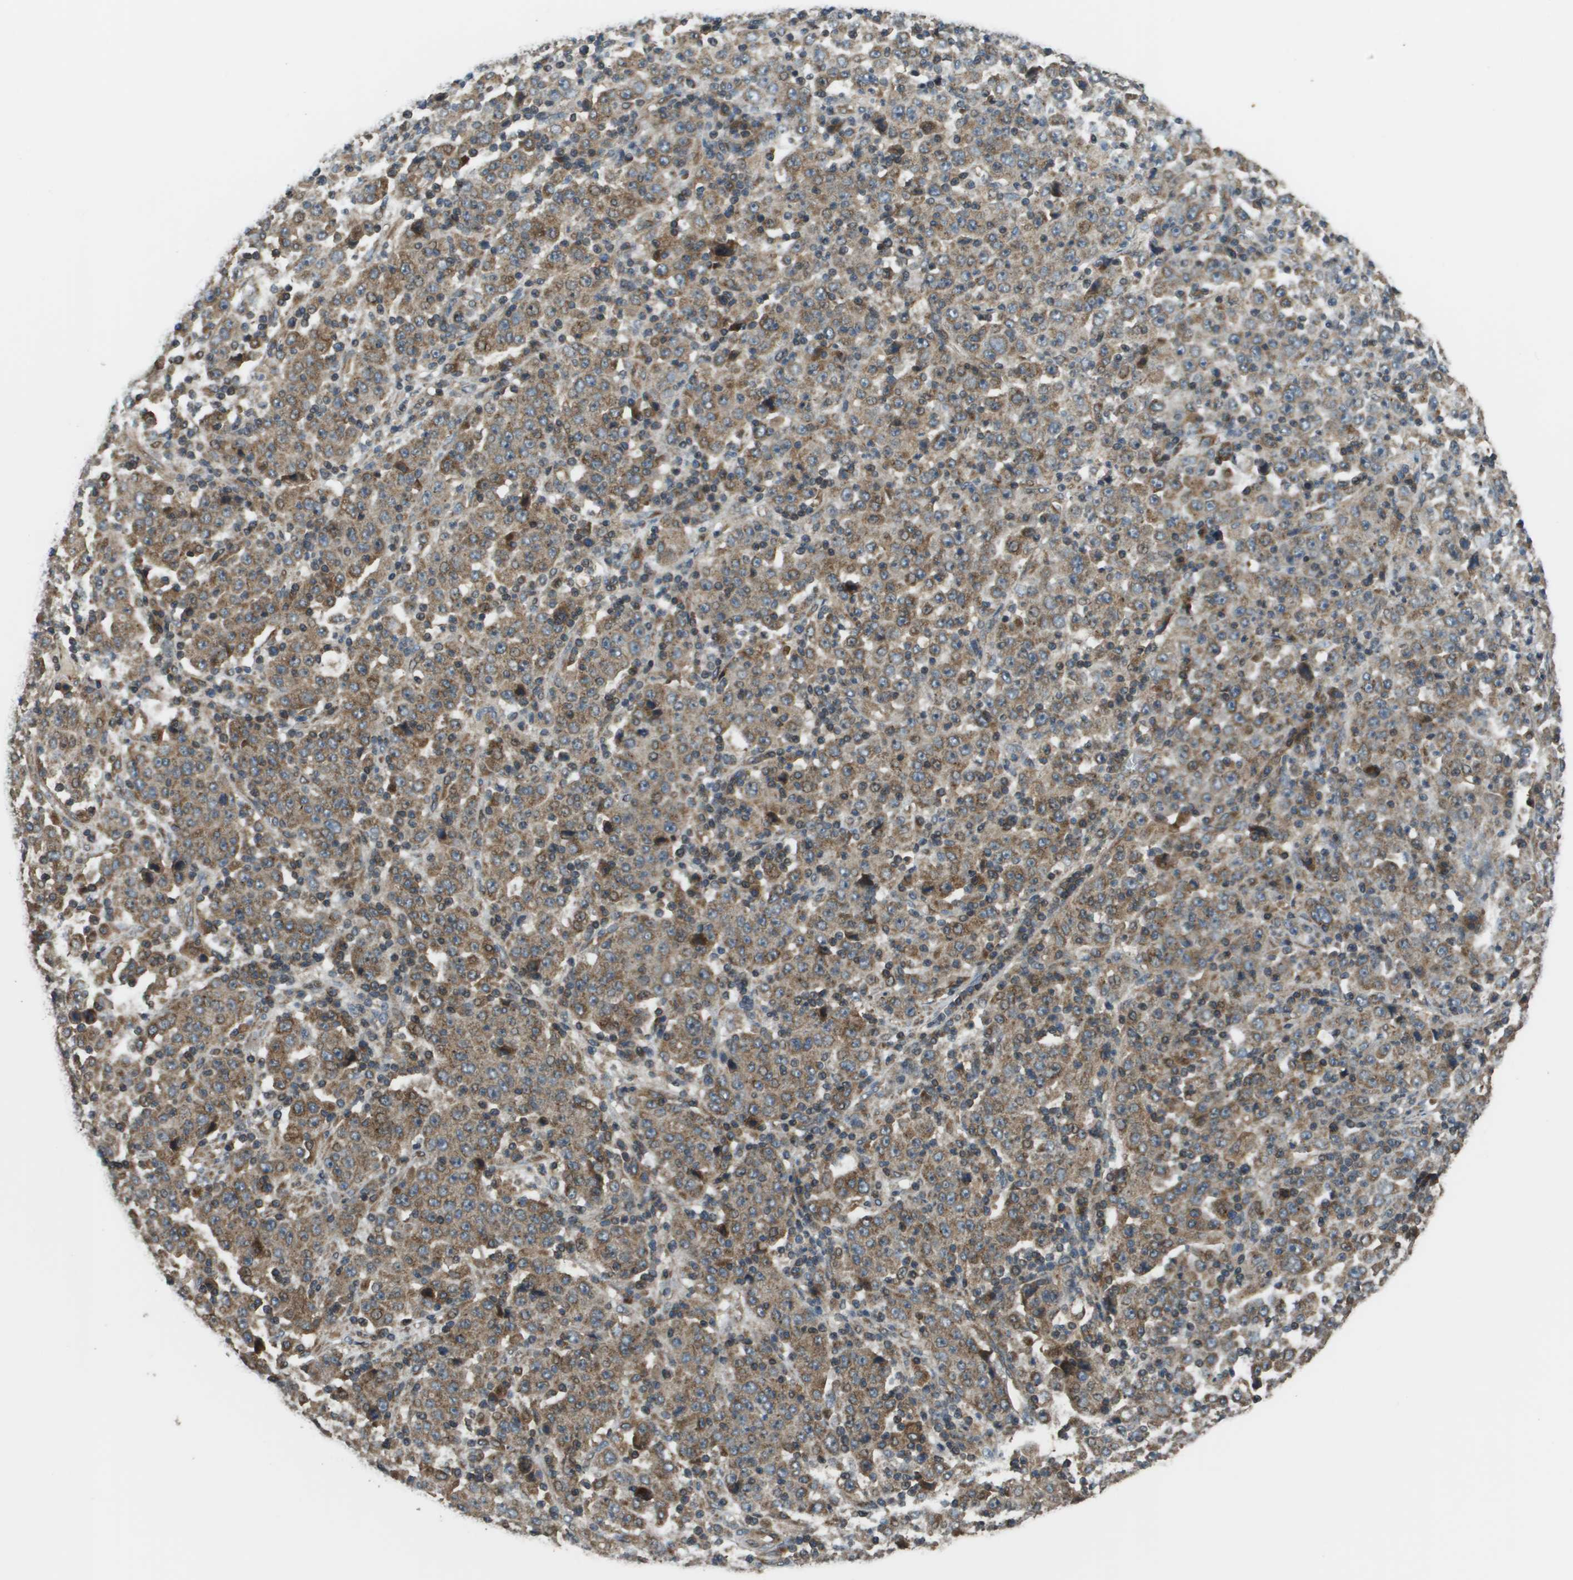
{"staining": {"intensity": "moderate", "quantity": ">75%", "location": "cytoplasmic/membranous"}, "tissue": "stomach cancer", "cell_type": "Tumor cells", "image_type": "cancer", "snomed": [{"axis": "morphology", "description": "Normal tissue, NOS"}, {"axis": "morphology", "description": "Adenocarcinoma, NOS"}, {"axis": "topography", "description": "Stomach, upper"}, {"axis": "topography", "description": "Stomach"}], "caption": "An immunohistochemistry (IHC) photomicrograph of tumor tissue is shown. Protein staining in brown labels moderate cytoplasmic/membranous positivity in adenocarcinoma (stomach) within tumor cells.", "gene": "PLPBP", "patient": {"sex": "male", "age": 59}}